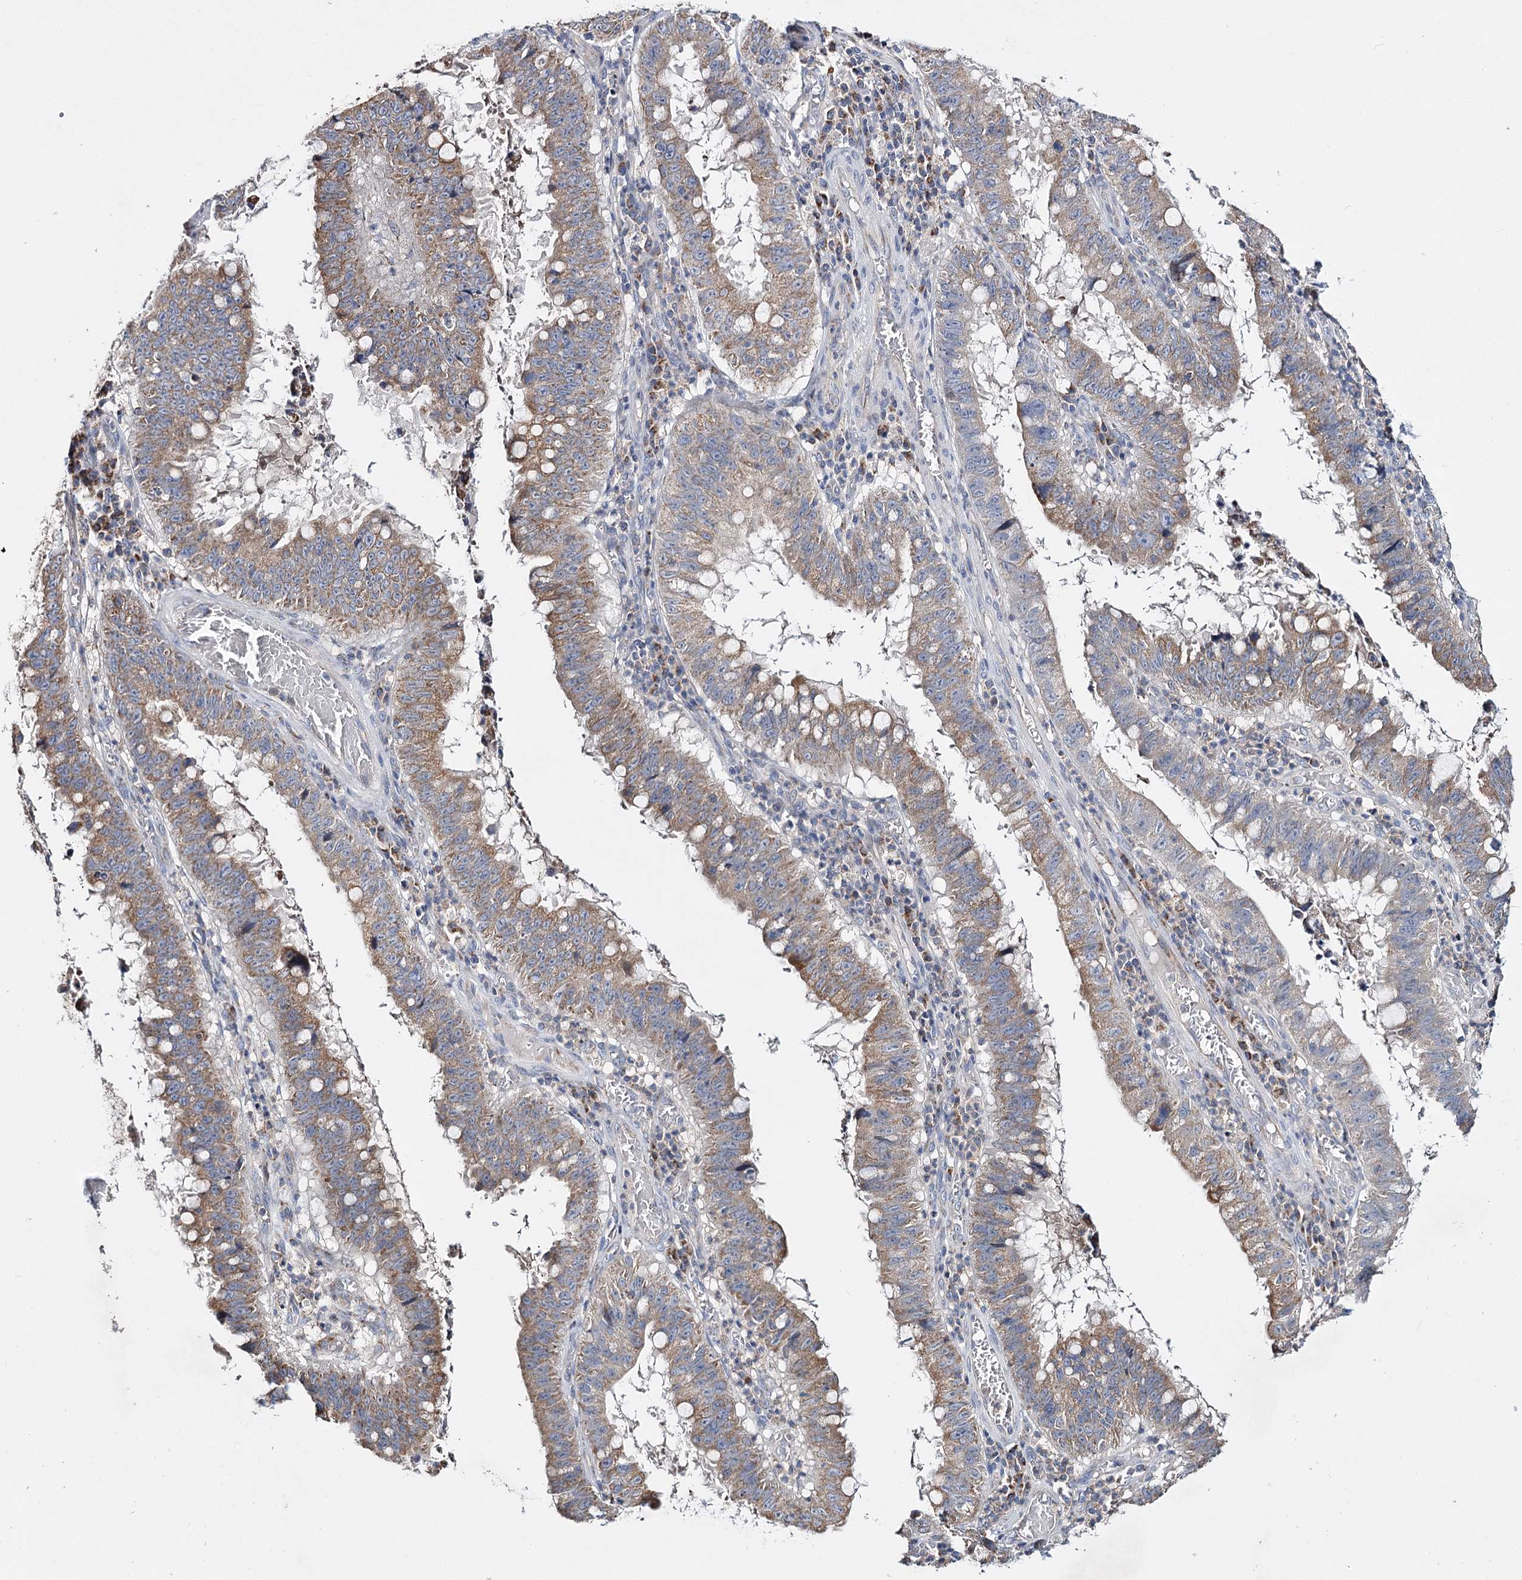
{"staining": {"intensity": "moderate", "quantity": ">75%", "location": "cytoplasmic/membranous"}, "tissue": "stomach cancer", "cell_type": "Tumor cells", "image_type": "cancer", "snomed": [{"axis": "morphology", "description": "Adenocarcinoma, NOS"}, {"axis": "topography", "description": "Stomach"}], "caption": "This is an image of immunohistochemistry staining of stomach adenocarcinoma, which shows moderate positivity in the cytoplasmic/membranous of tumor cells.", "gene": "CFAP46", "patient": {"sex": "male", "age": 59}}